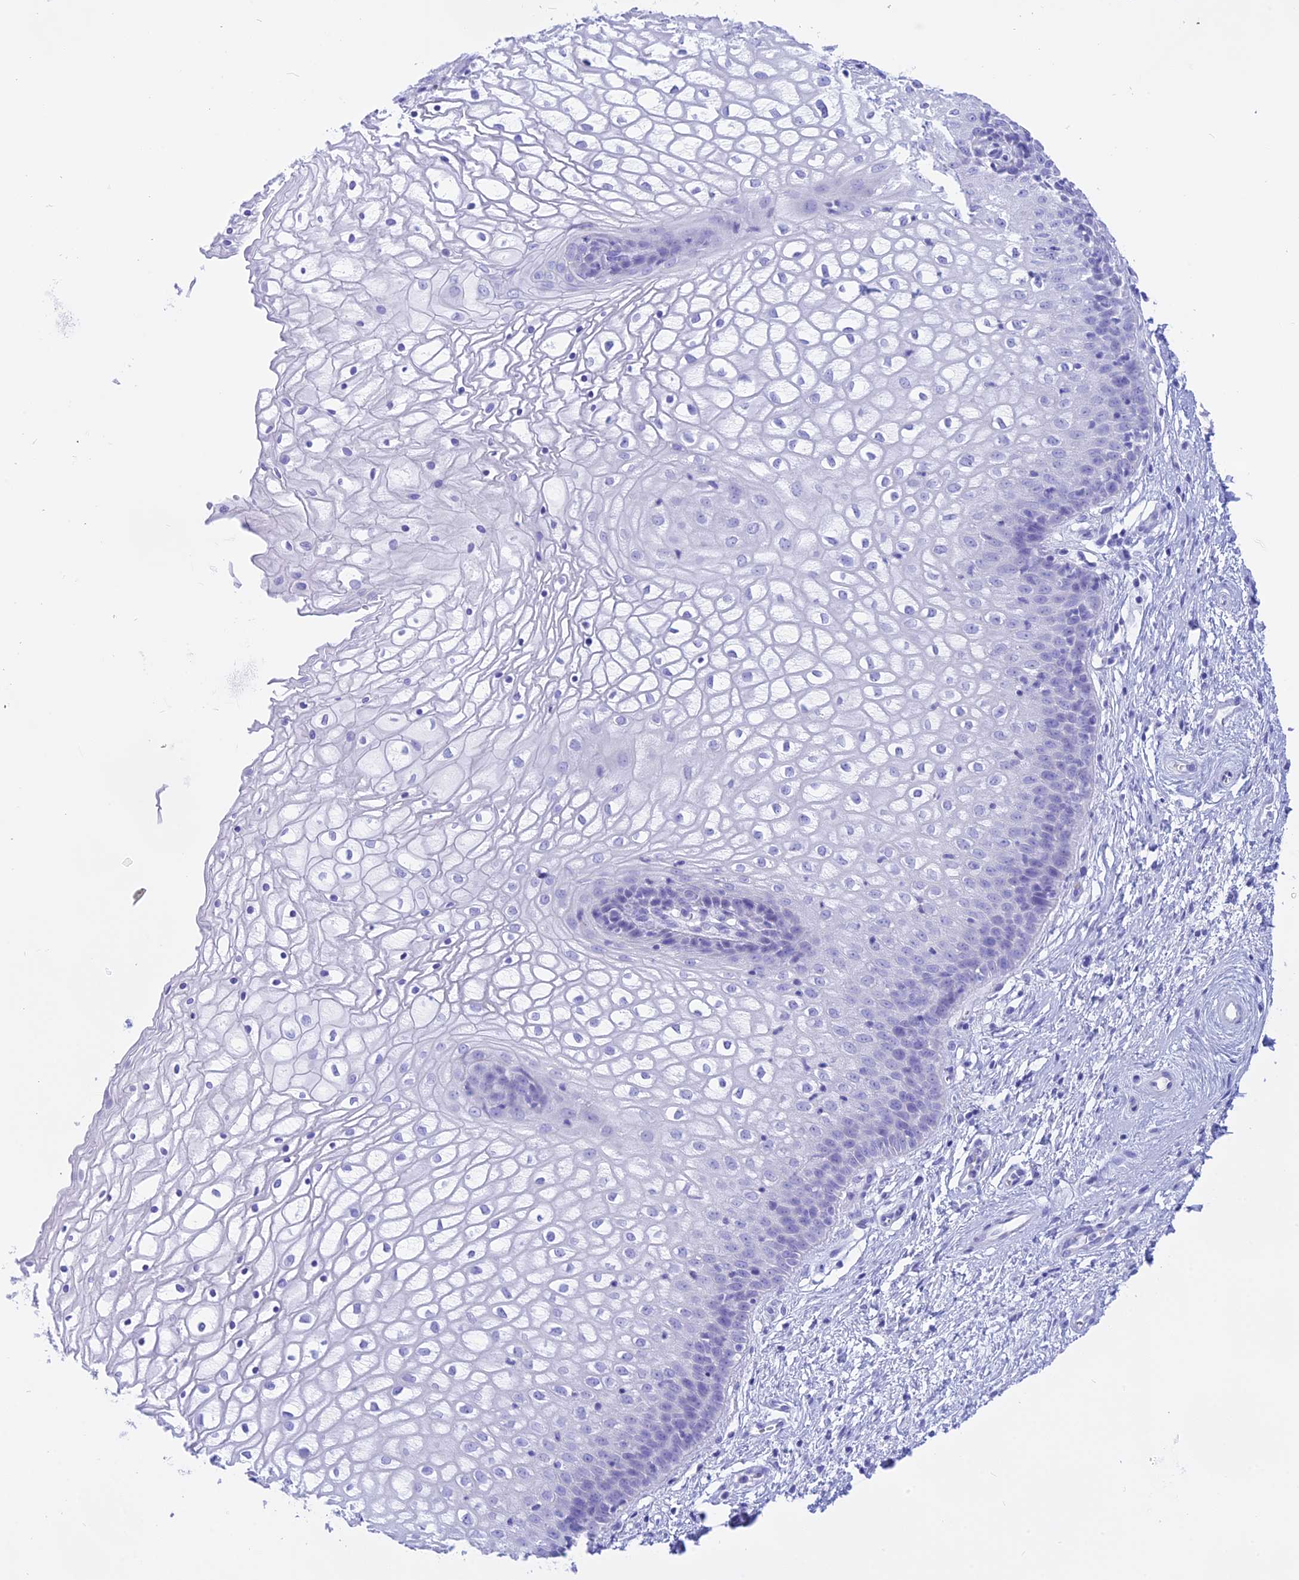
{"staining": {"intensity": "negative", "quantity": "none", "location": "none"}, "tissue": "vagina", "cell_type": "Squamous epithelial cells", "image_type": "normal", "snomed": [{"axis": "morphology", "description": "Normal tissue, NOS"}, {"axis": "topography", "description": "Vagina"}], "caption": "Normal vagina was stained to show a protein in brown. There is no significant staining in squamous epithelial cells.", "gene": "ISCA1", "patient": {"sex": "female", "age": 34}}